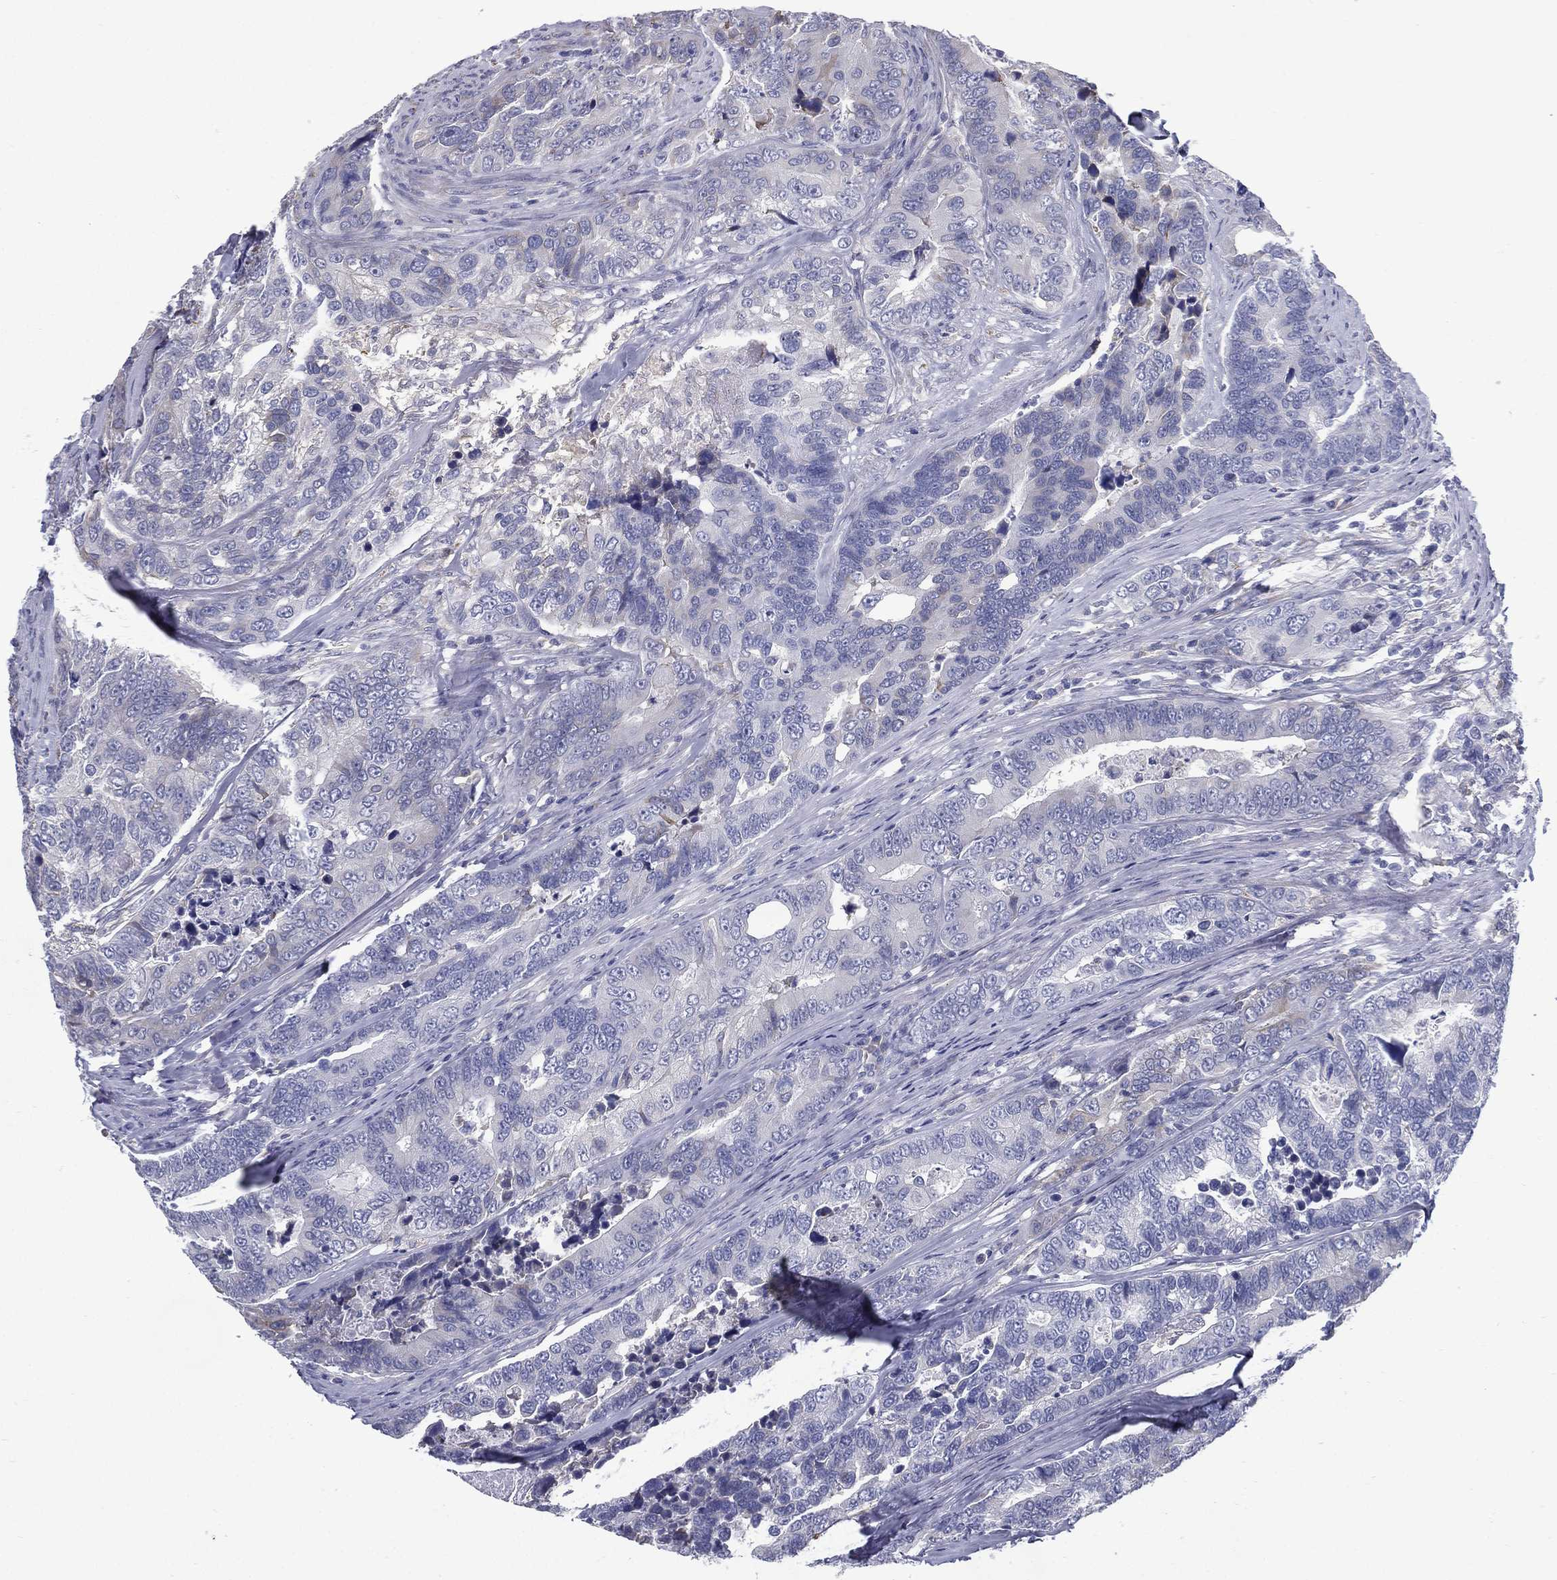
{"staining": {"intensity": "negative", "quantity": "none", "location": "none"}, "tissue": "colorectal cancer", "cell_type": "Tumor cells", "image_type": "cancer", "snomed": [{"axis": "morphology", "description": "Adenocarcinoma, NOS"}, {"axis": "topography", "description": "Colon"}], "caption": "Tumor cells show no significant expression in colorectal cancer (adenocarcinoma).", "gene": "C19orf18", "patient": {"sex": "female", "age": 72}}